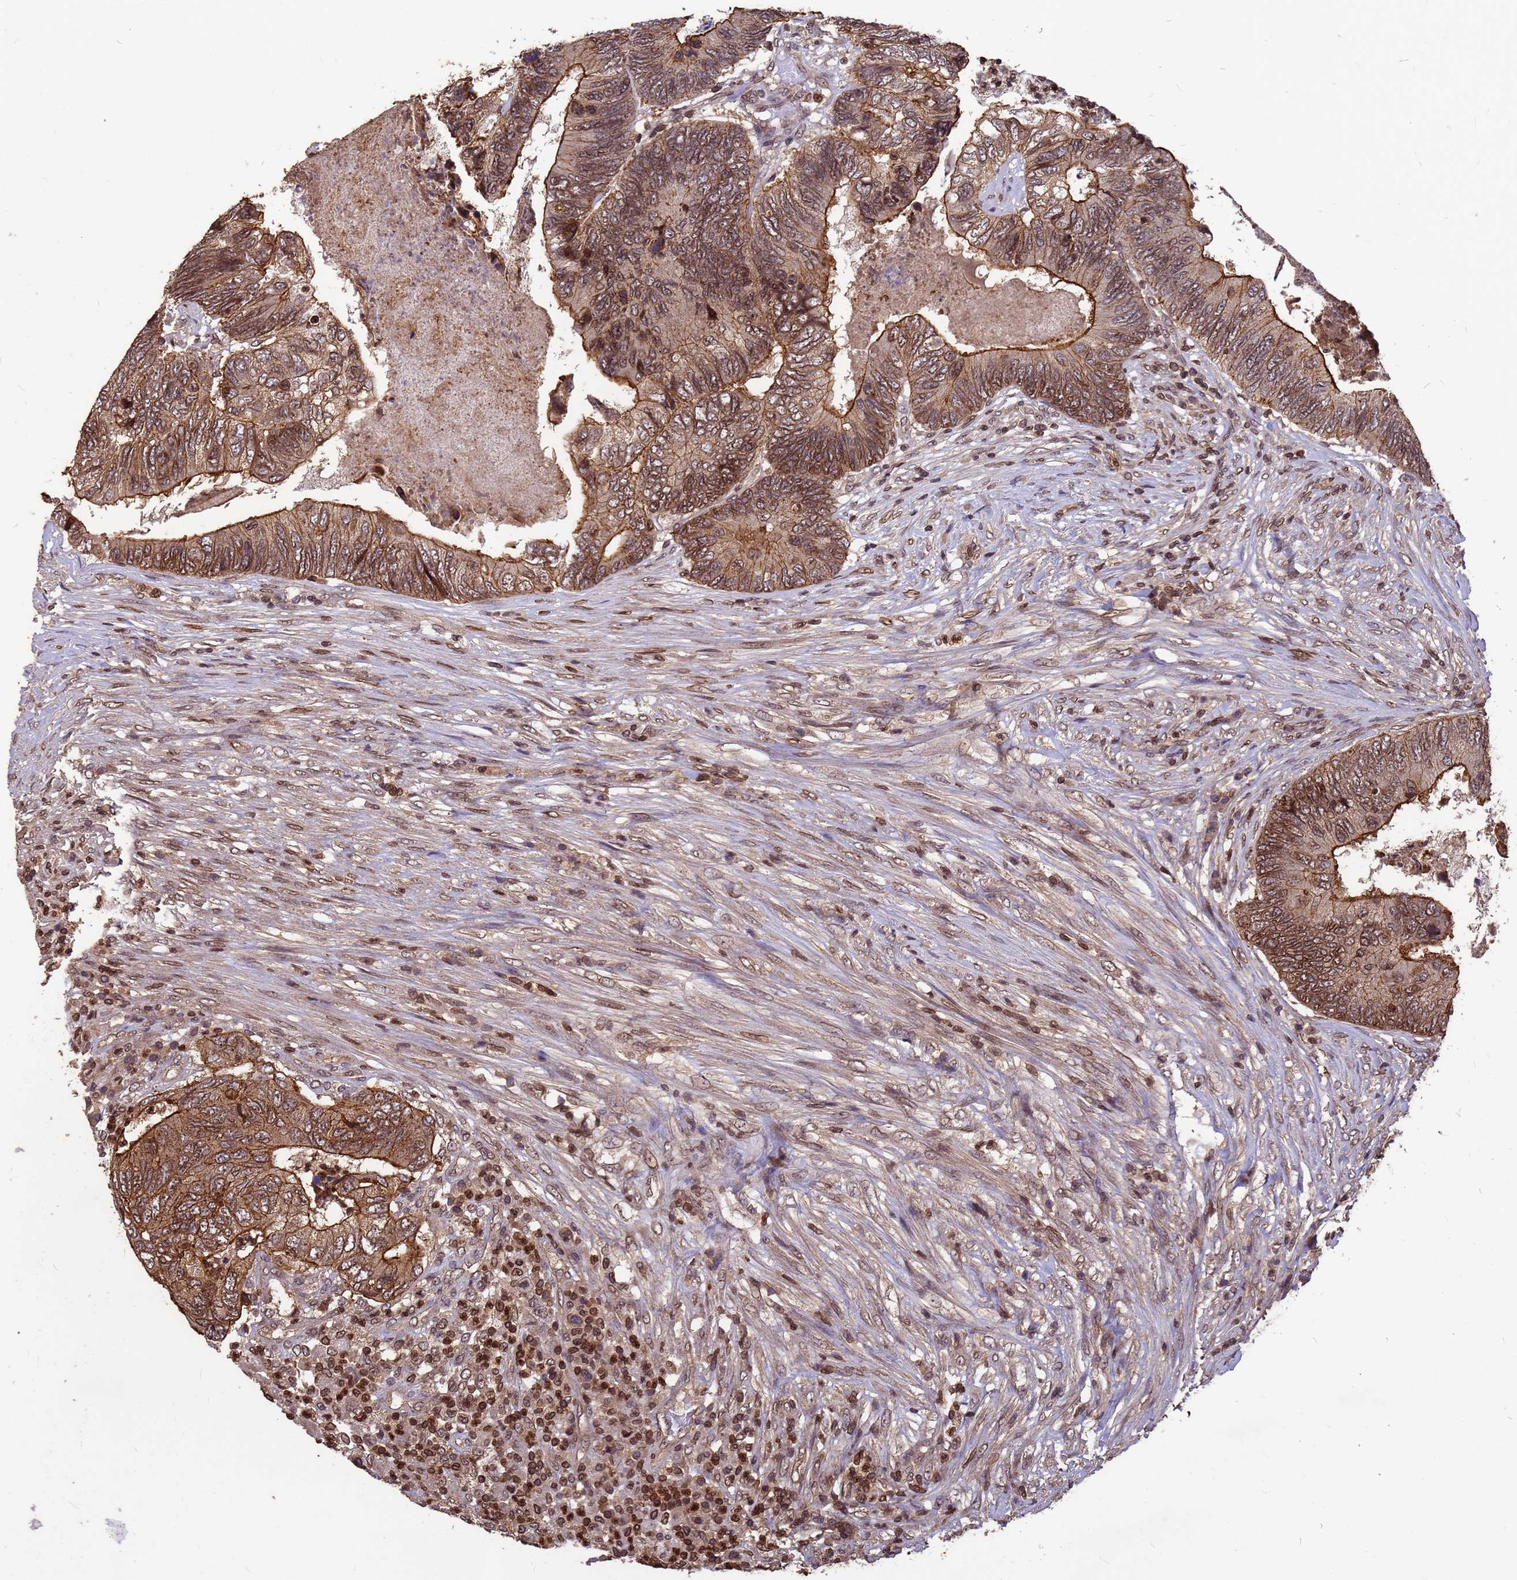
{"staining": {"intensity": "strong", "quantity": "25%-75%", "location": "cytoplasmic/membranous,nuclear"}, "tissue": "colorectal cancer", "cell_type": "Tumor cells", "image_type": "cancer", "snomed": [{"axis": "morphology", "description": "Adenocarcinoma, NOS"}, {"axis": "topography", "description": "Colon"}], "caption": "Colorectal adenocarcinoma stained with a brown dye shows strong cytoplasmic/membranous and nuclear positive expression in approximately 25%-75% of tumor cells.", "gene": "C1orf35", "patient": {"sex": "female", "age": 67}}